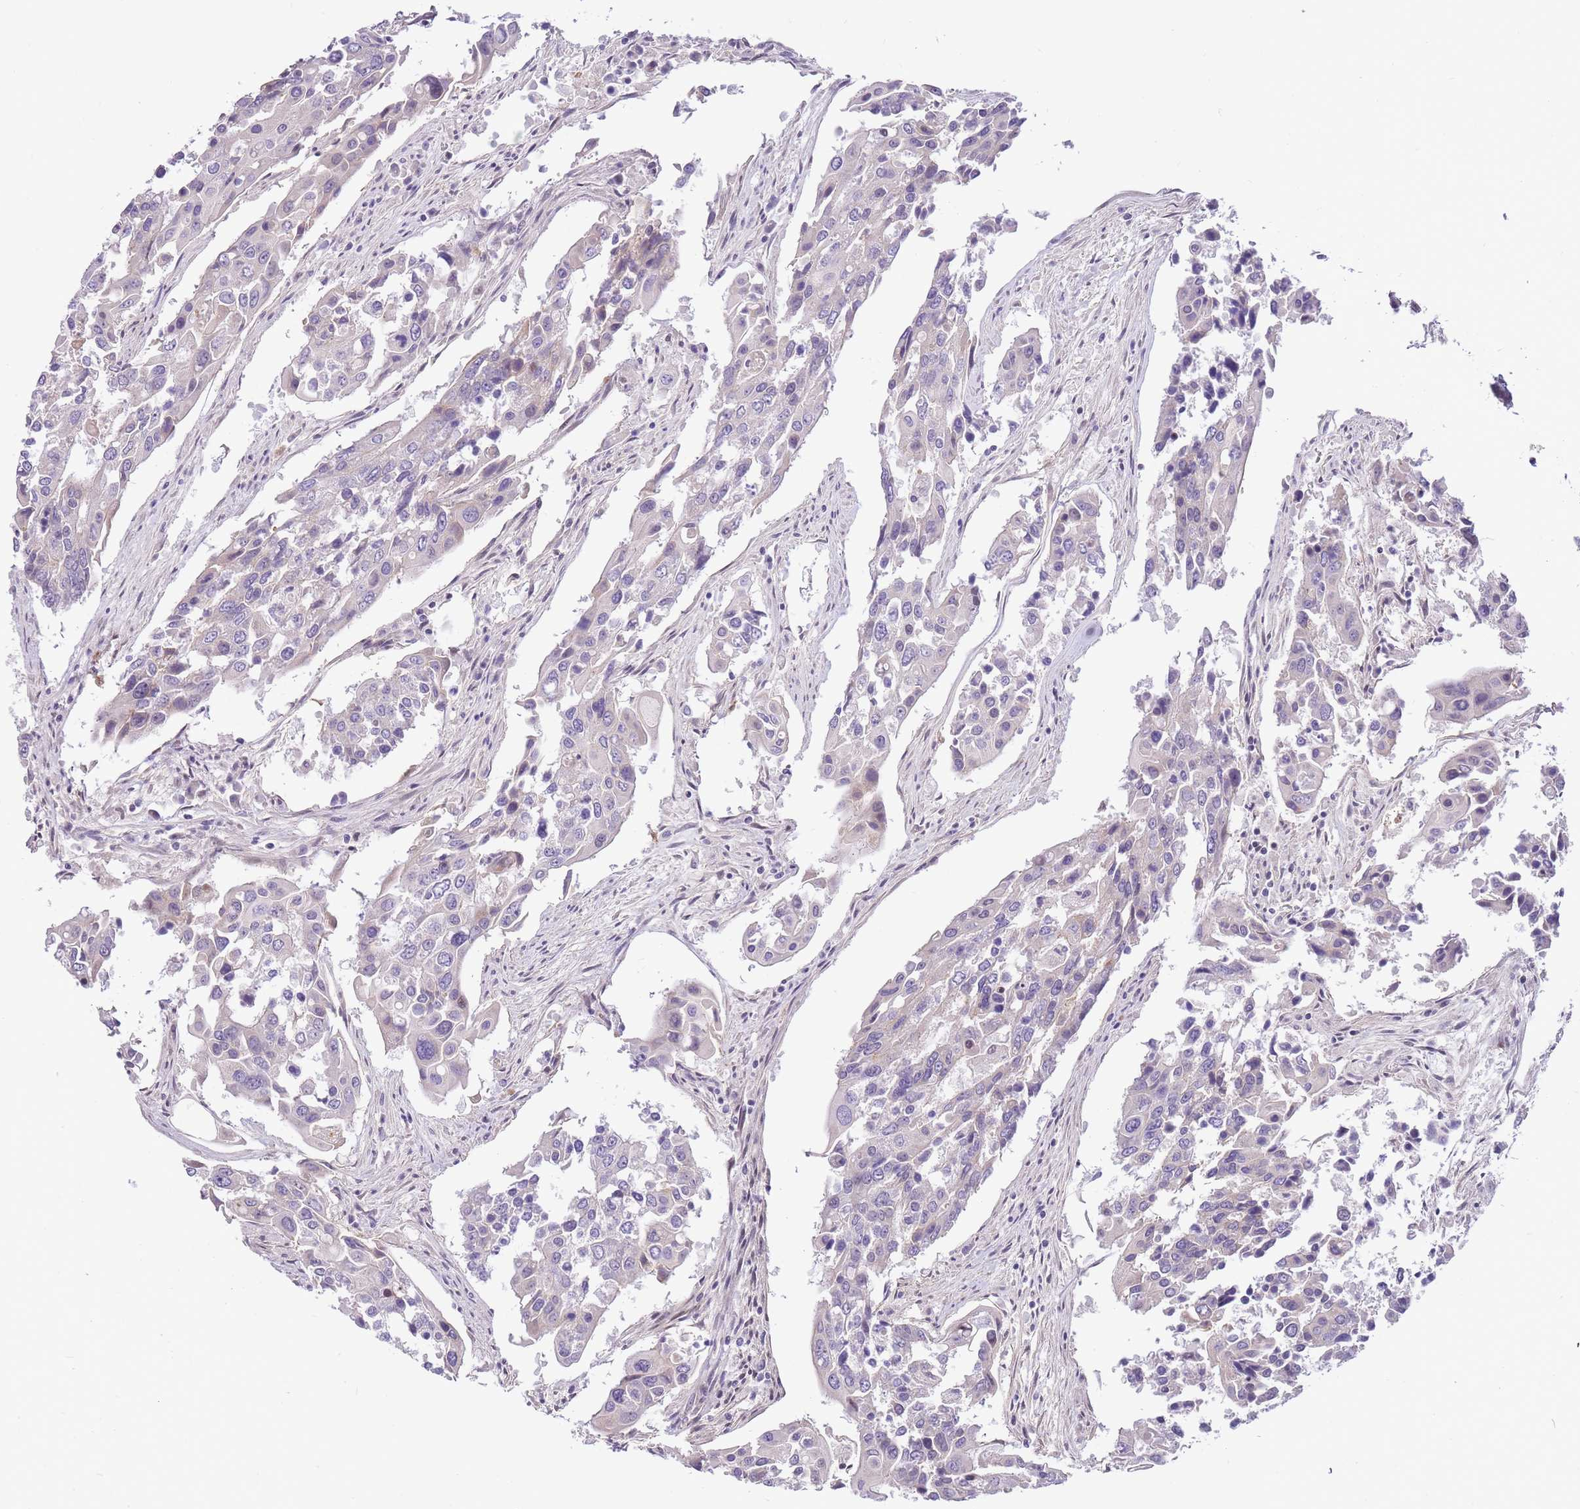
{"staining": {"intensity": "negative", "quantity": "none", "location": "none"}, "tissue": "colorectal cancer", "cell_type": "Tumor cells", "image_type": "cancer", "snomed": [{"axis": "morphology", "description": "Adenocarcinoma, NOS"}, {"axis": "topography", "description": "Colon"}], "caption": "Immunohistochemistry (IHC) of human colorectal adenocarcinoma shows no positivity in tumor cells. (DAB immunohistochemistry, high magnification).", "gene": "CLBA1", "patient": {"sex": "male", "age": 77}}